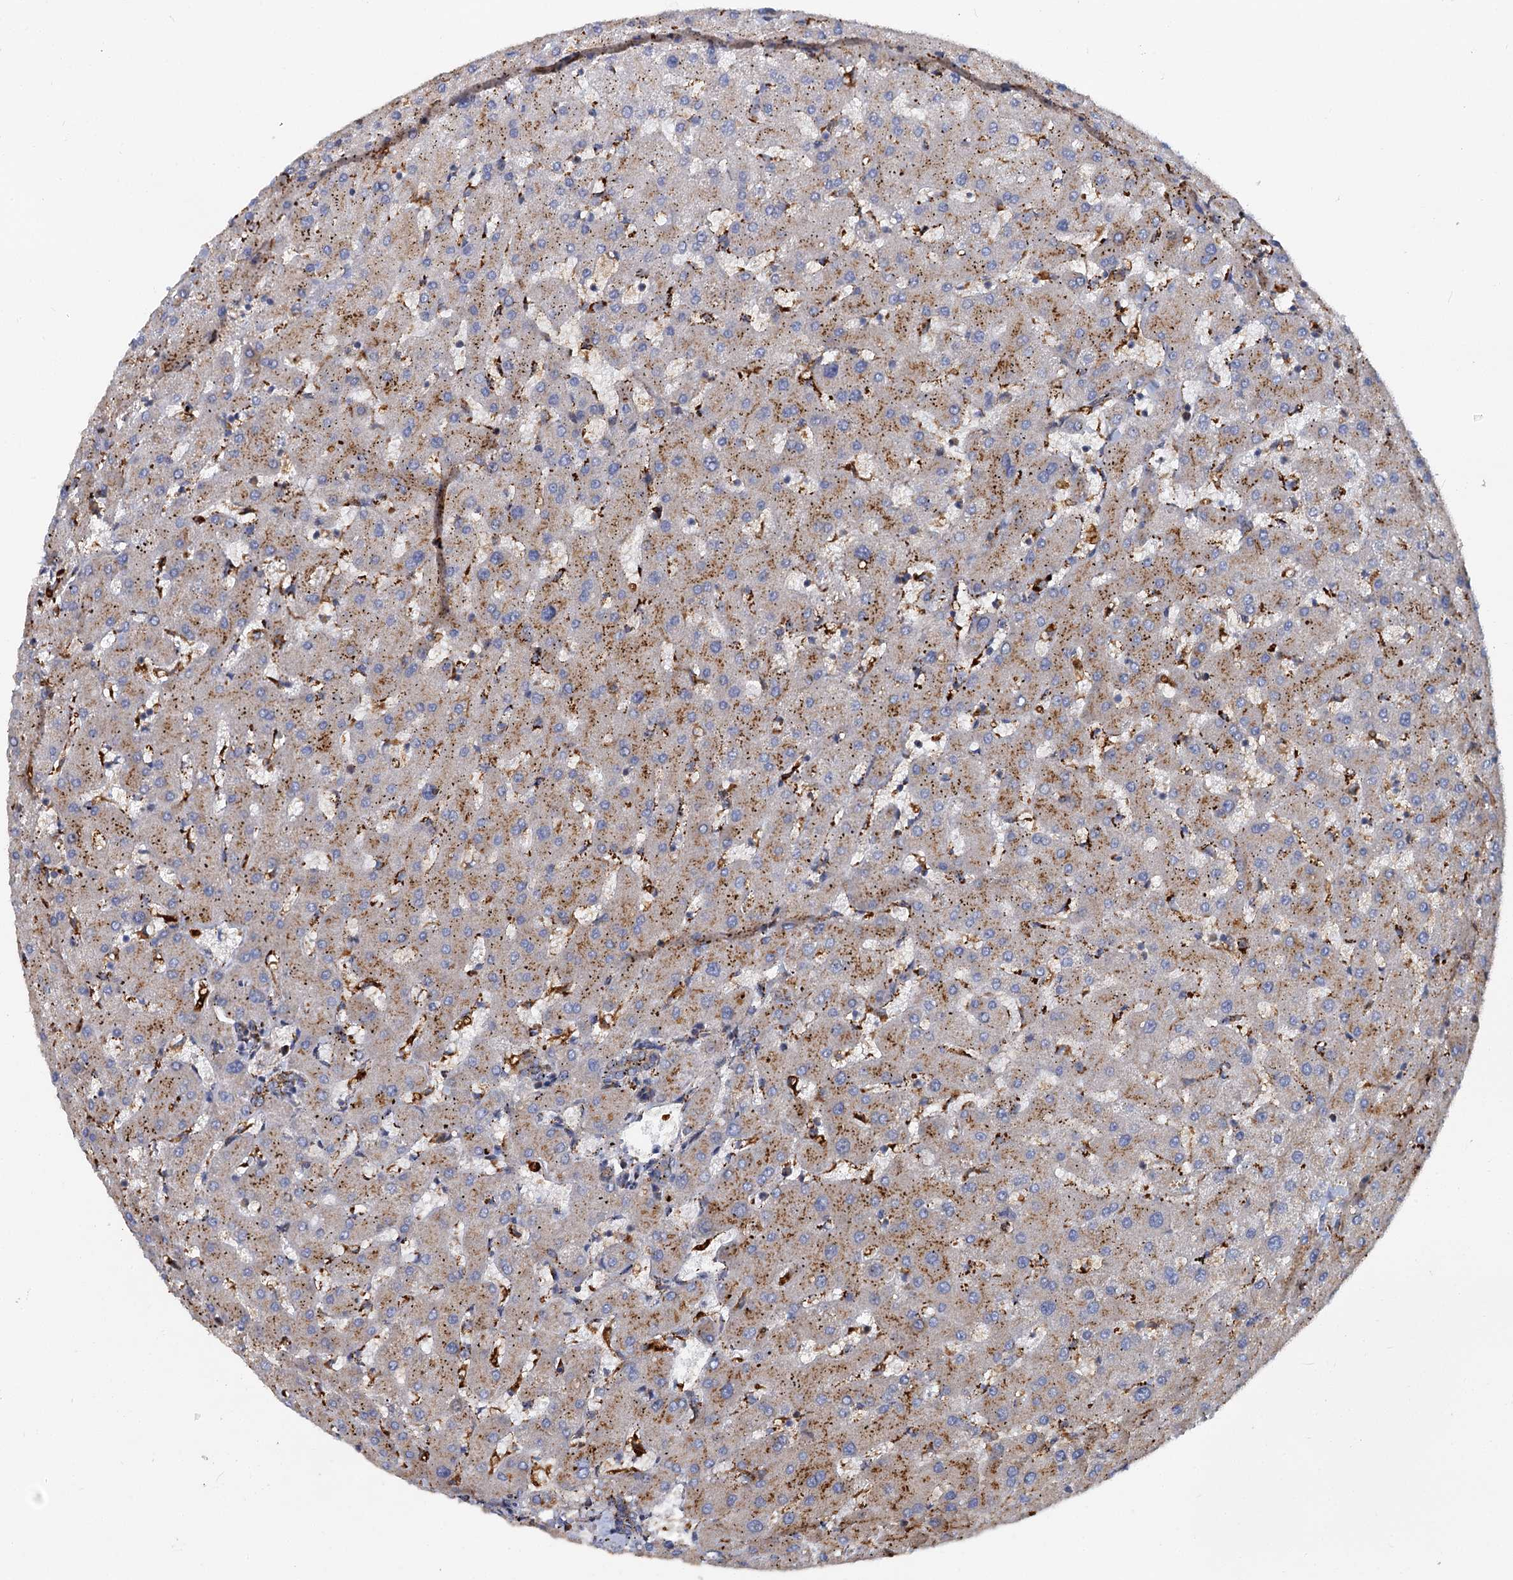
{"staining": {"intensity": "strong", "quantity": ">75%", "location": "cytoplasmic/membranous"}, "tissue": "liver", "cell_type": "Cholangiocytes", "image_type": "normal", "snomed": [{"axis": "morphology", "description": "Normal tissue, NOS"}, {"axis": "topography", "description": "Liver"}], "caption": "Liver was stained to show a protein in brown. There is high levels of strong cytoplasmic/membranous staining in about >75% of cholangiocytes. The staining is performed using DAB (3,3'-diaminobenzidine) brown chromogen to label protein expression. The nuclei are counter-stained blue using hematoxylin.", "gene": "GBA1", "patient": {"sex": "female", "age": 63}}